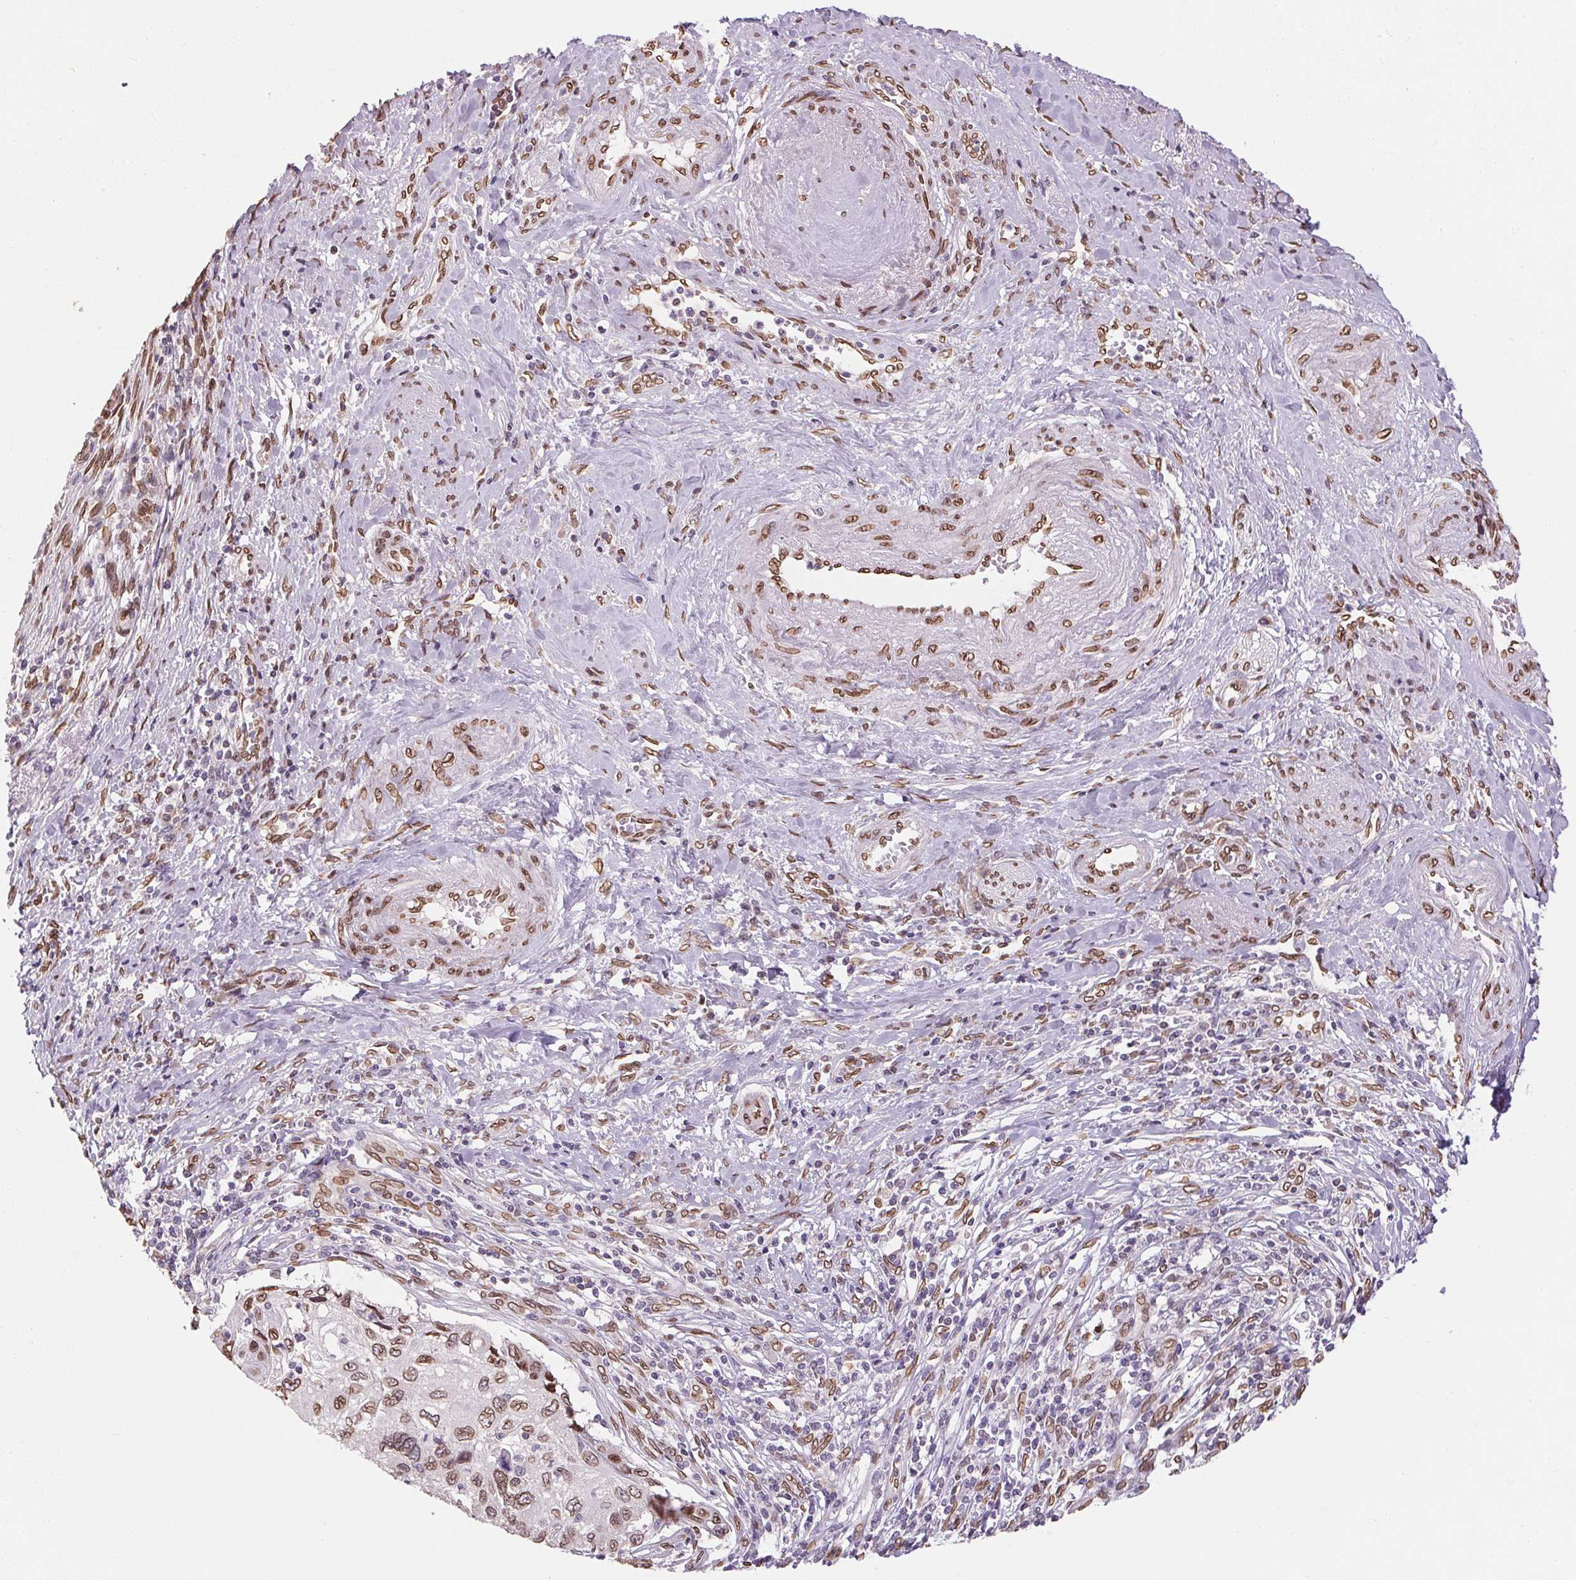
{"staining": {"intensity": "moderate", "quantity": "<25%", "location": "cytoplasmic/membranous,nuclear"}, "tissue": "cervical cancer", "cell_type": "Tumor cells", "image_type": "cancer", "snomed": [{"axis": "morphology", "description": "Squamous cell carcinoma, NOS"}, {"axis": "topography", "description": "Cervix"}], "caption": "A micrograph of squamous cell carcinoma (cervical) stained for a protein exhibits moderate cytoplasmic/membranous and nuclear brown staining in tumor cells.", "gene": "TMEM175", "patient": {"sex": "female", "age": 70}}